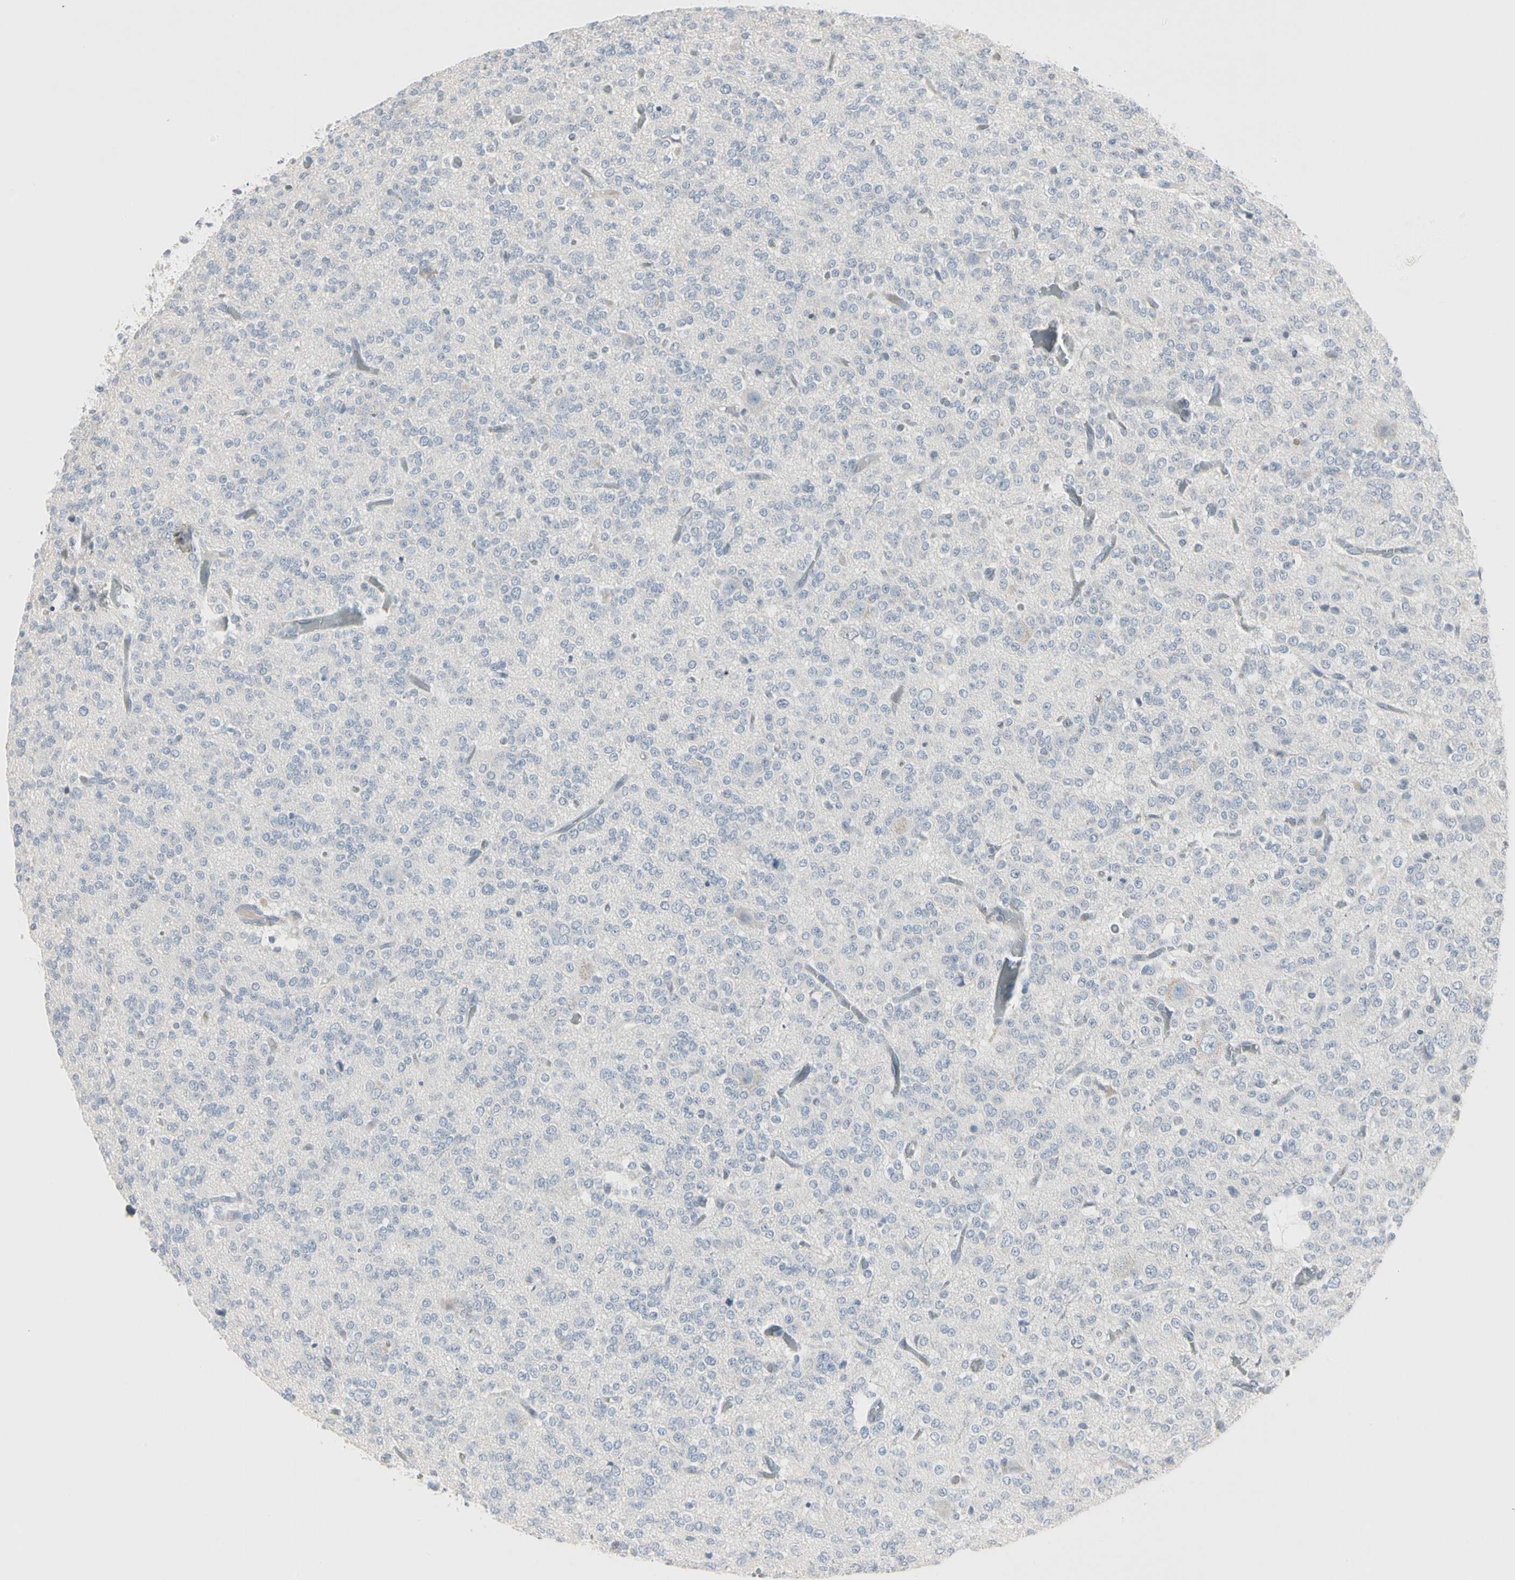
{"staining": {"intensity": "negative", "quantity": "none", "location": "none"}, "tissue": "glioma", "cell_type": "Tumor cells", "image_type": "cancer", "snomed": [{"axis": "morphology", "description": "Glioma, malignant, Low grade"}, {"axis": "topography", "description": "Brain"}], "caption": "An image of human glioma is negative for staining in tumor cells.", "gene": "DMPK", "patient": {"sex": "male", "age": 38}}